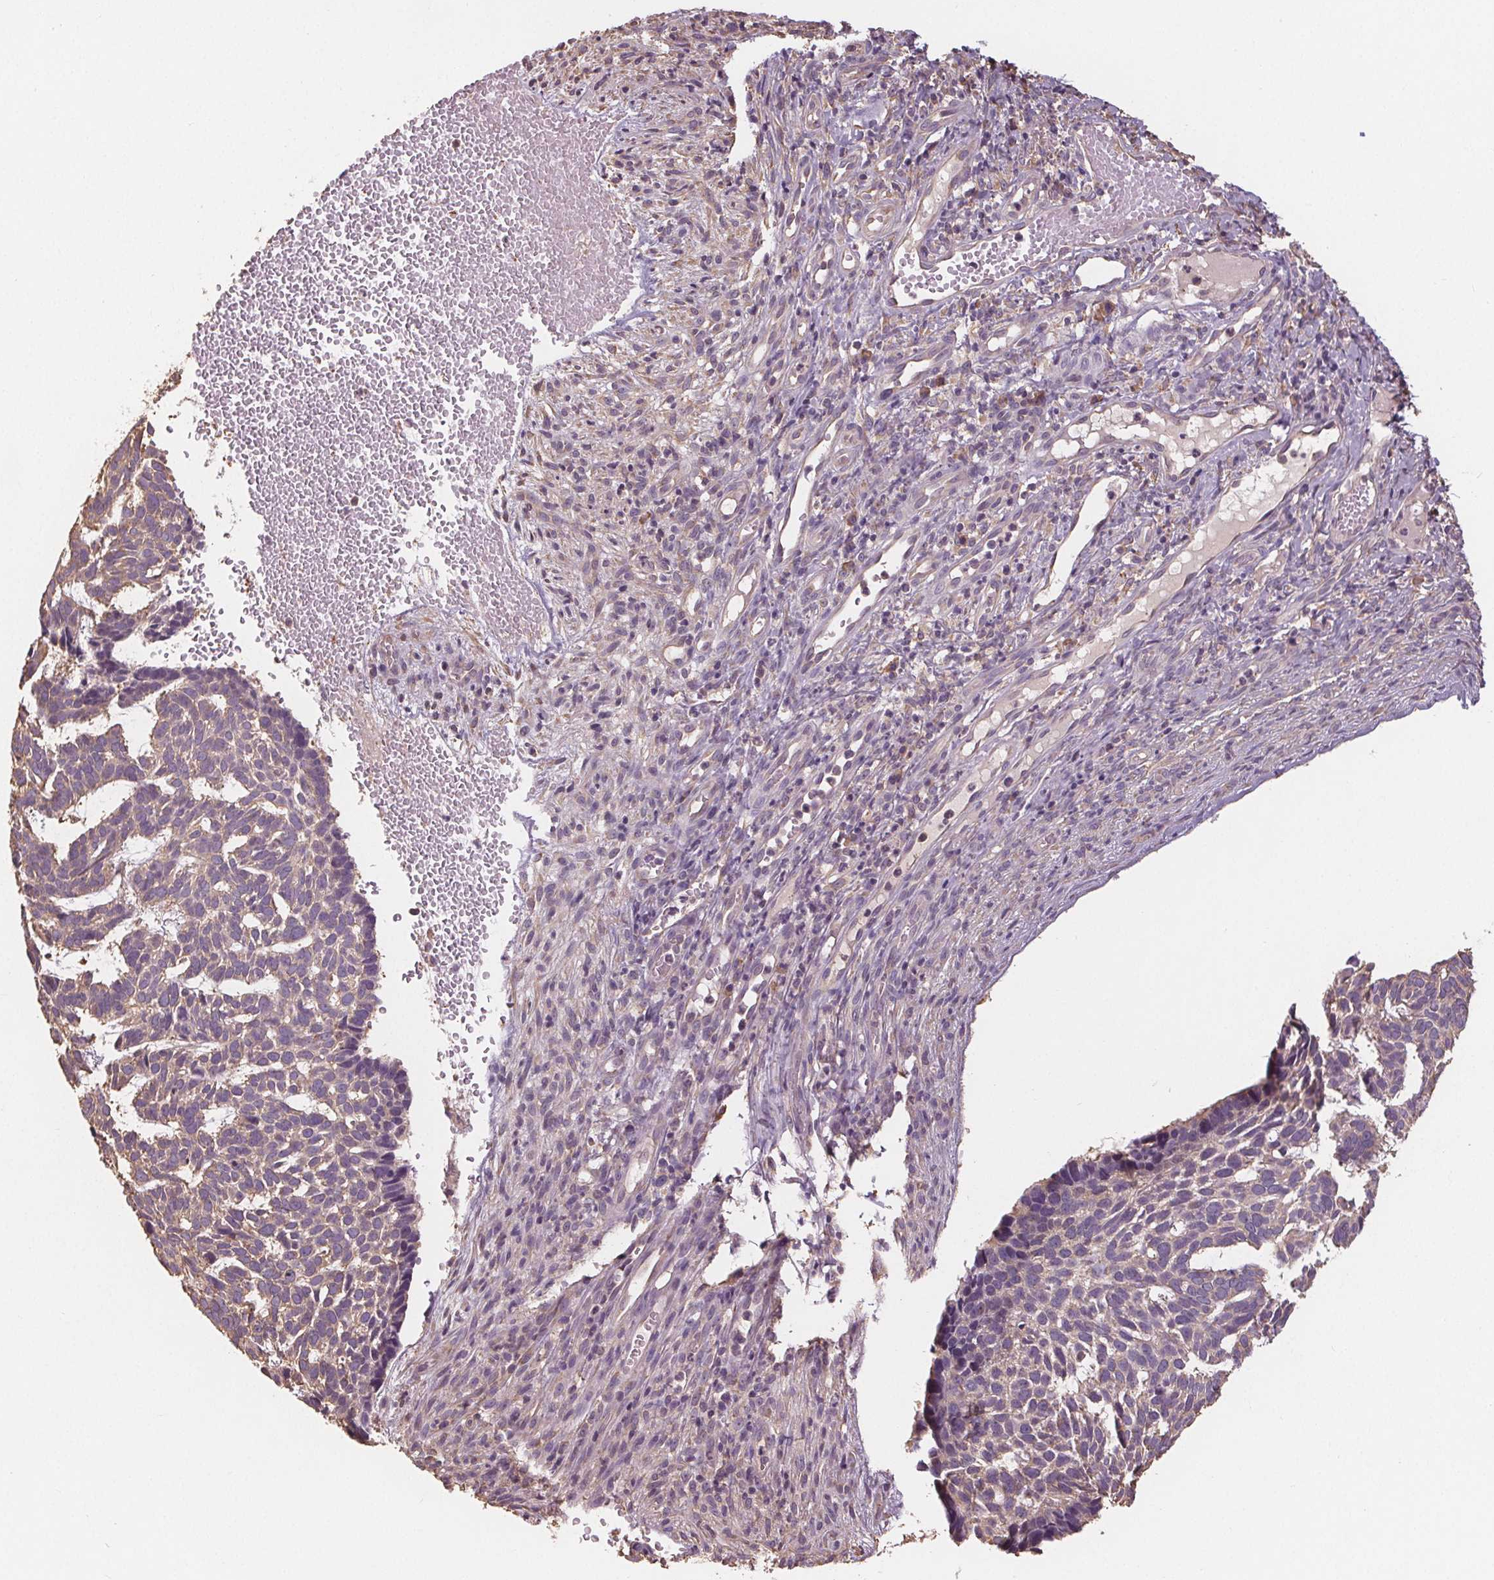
{"staining": {"intensity": "negative", "quantity": "none", "location": "none"}, "tissue": "skin cancer", "cell_type": "Tumor cells", "image_type": "cancer", "snomed": [{"axis": "morphology", "description": "Basal cell carcinoma"}, {"axis": "topography", "description": "Skin"}], "caption": "Skin cancer was stained to show a protein in brown. There is no significant positivity in tumor cells.", "gene": "TMEM80", "patient": {"sex": "male", "age": 78}}